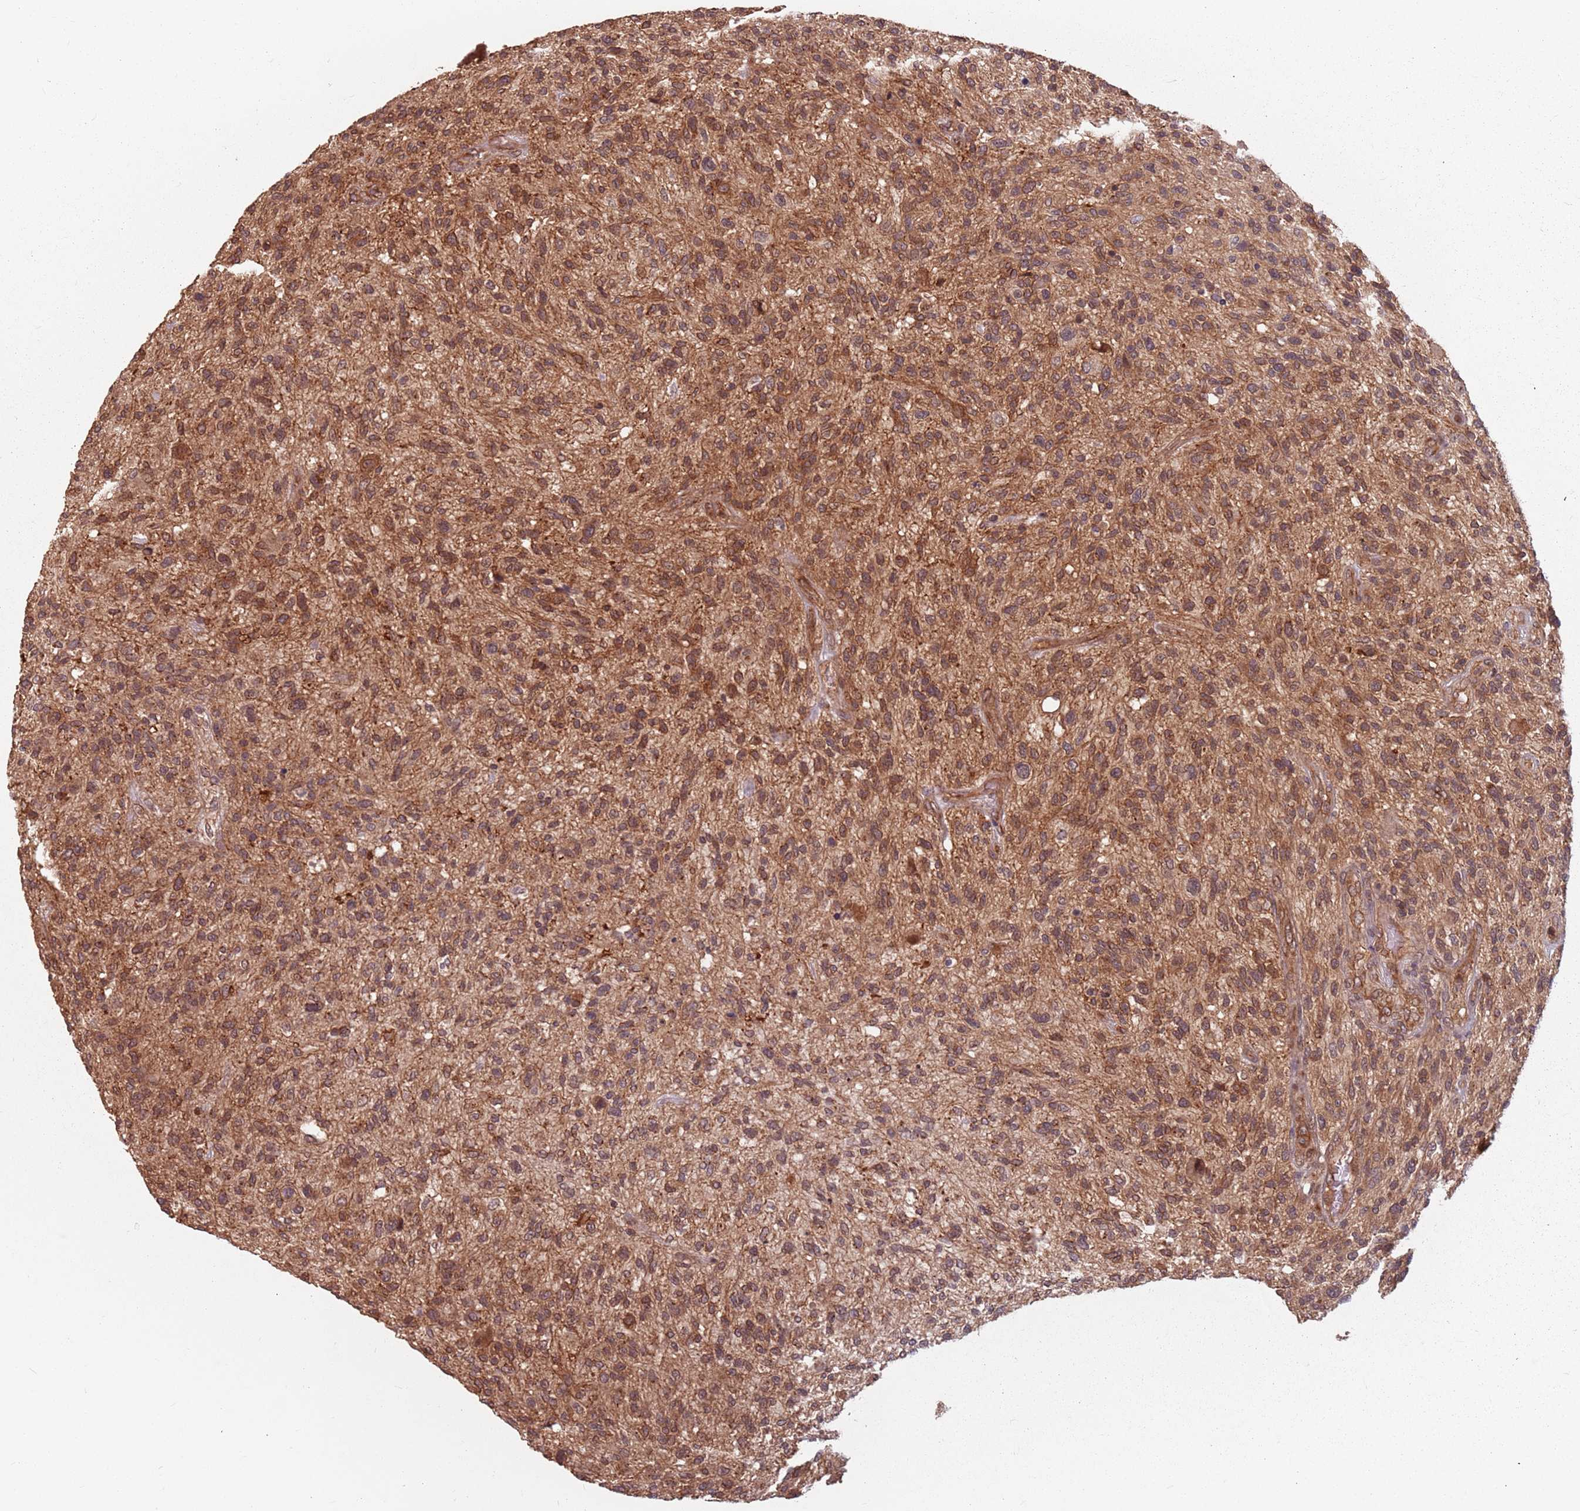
{"staining": {"intensity": "moderate", "quantity": ">75%", "location": "cytoplasmic/membranous"}, "tissue": "glioma", "cell_type": "Tumor cells", "image_type": "cancer", "snomed": [{"axis": "morphology", "description": "Glioma, malignant, High grade"}, {"axis": "topography", "description": "Brain"}], "caption": "Immunohistochemical staining of glioma reveals medium levels of moderate cytoplasmic/membranous staining in about >75% of tumor cells. (DAB (3,3'-diaminobenzidine) IHC with brightfield microscopy, high magnification).", "gene": "C3orf14", "patient": {"sex": "male", "age": 47}}